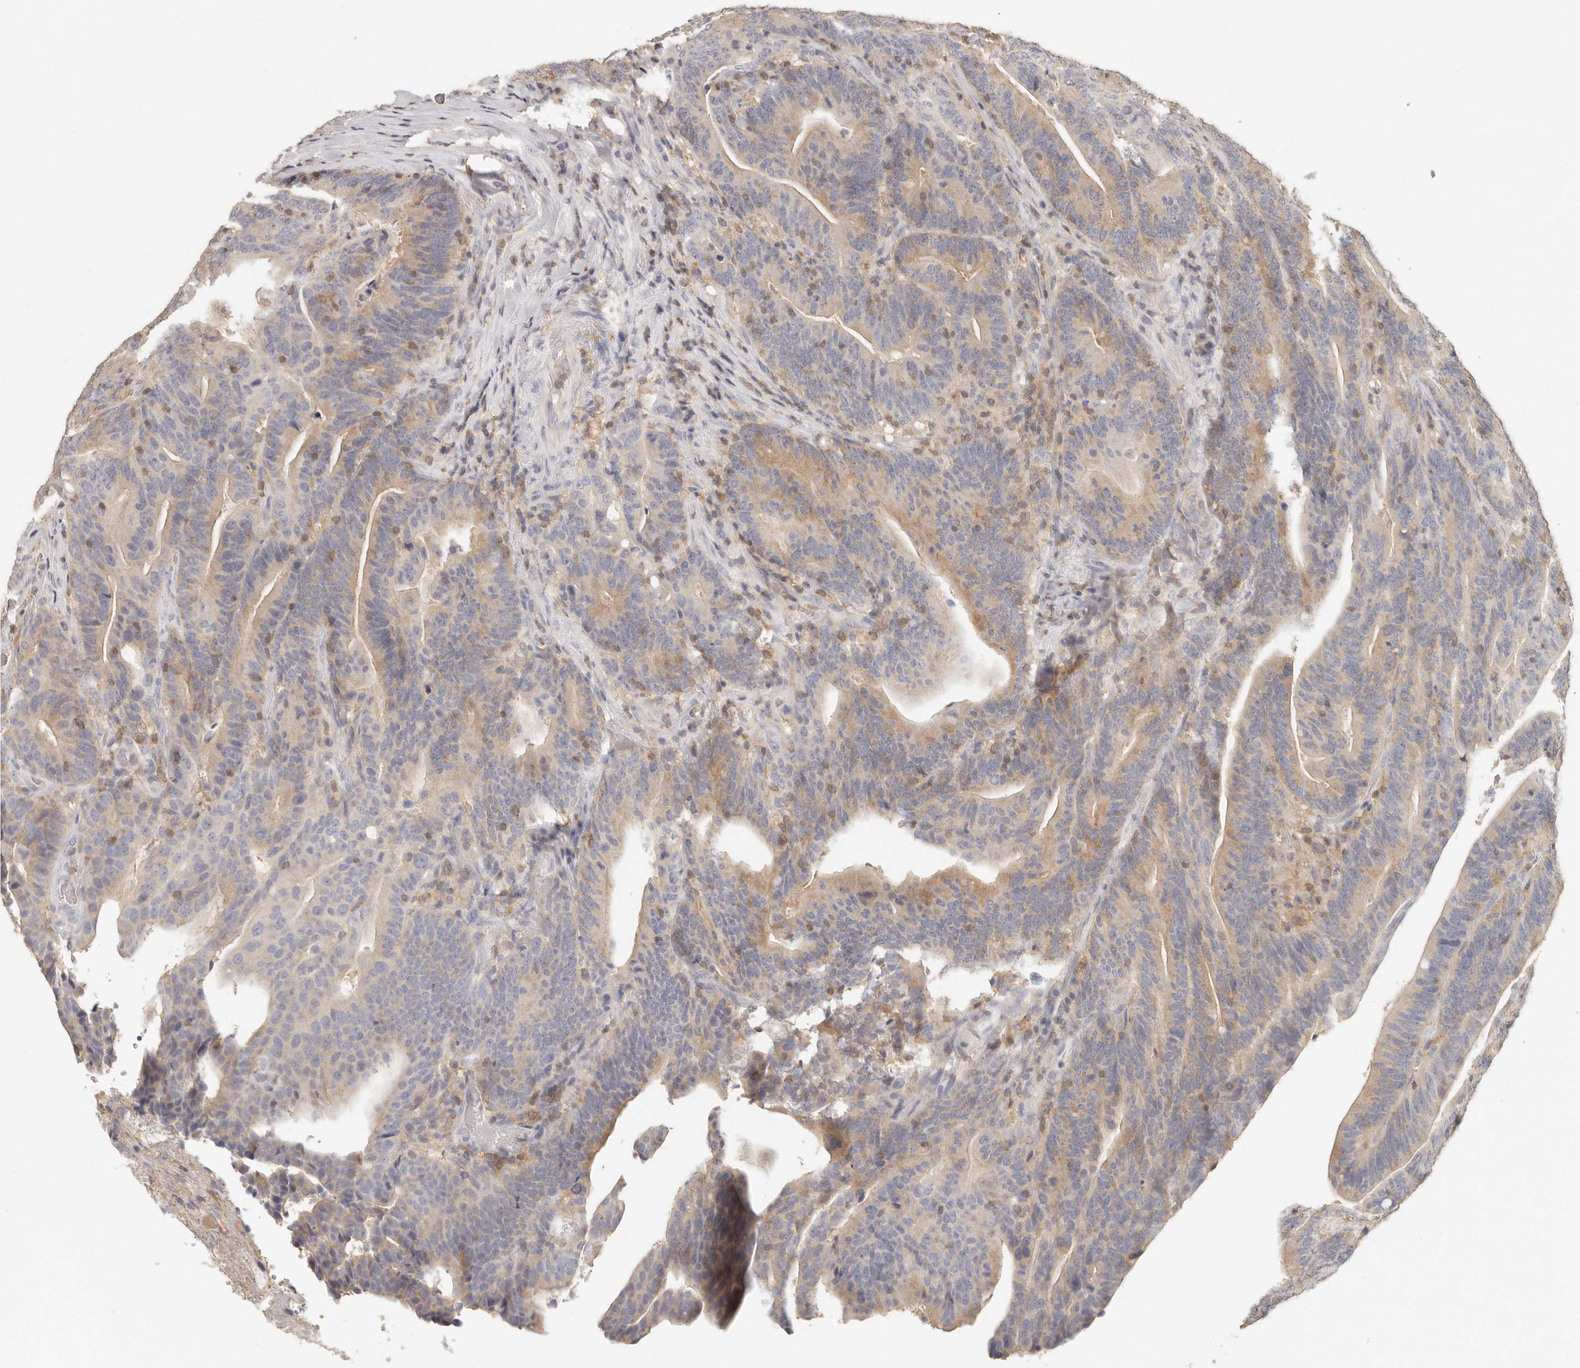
{"staining": {"intensity": "moderate", "quantity": "25%-75%", "location": "cytoplasmic/membranous"}, "tissue": "colorectal cancer", "cell_type": "Tumor cells", "image_type": "cancer", "snomed": [{"axis": "morphology", "description": "Adenocarcinoma, NOS"}, {"axis": "topography", "description": "Colon"}], "caption": "Adenocarcinoma (colorectal) stained with a protein marker exhibits moderate staining in tumor cells.", "gene": "CSK", "patient": {"sex": "female", "age": 66}}